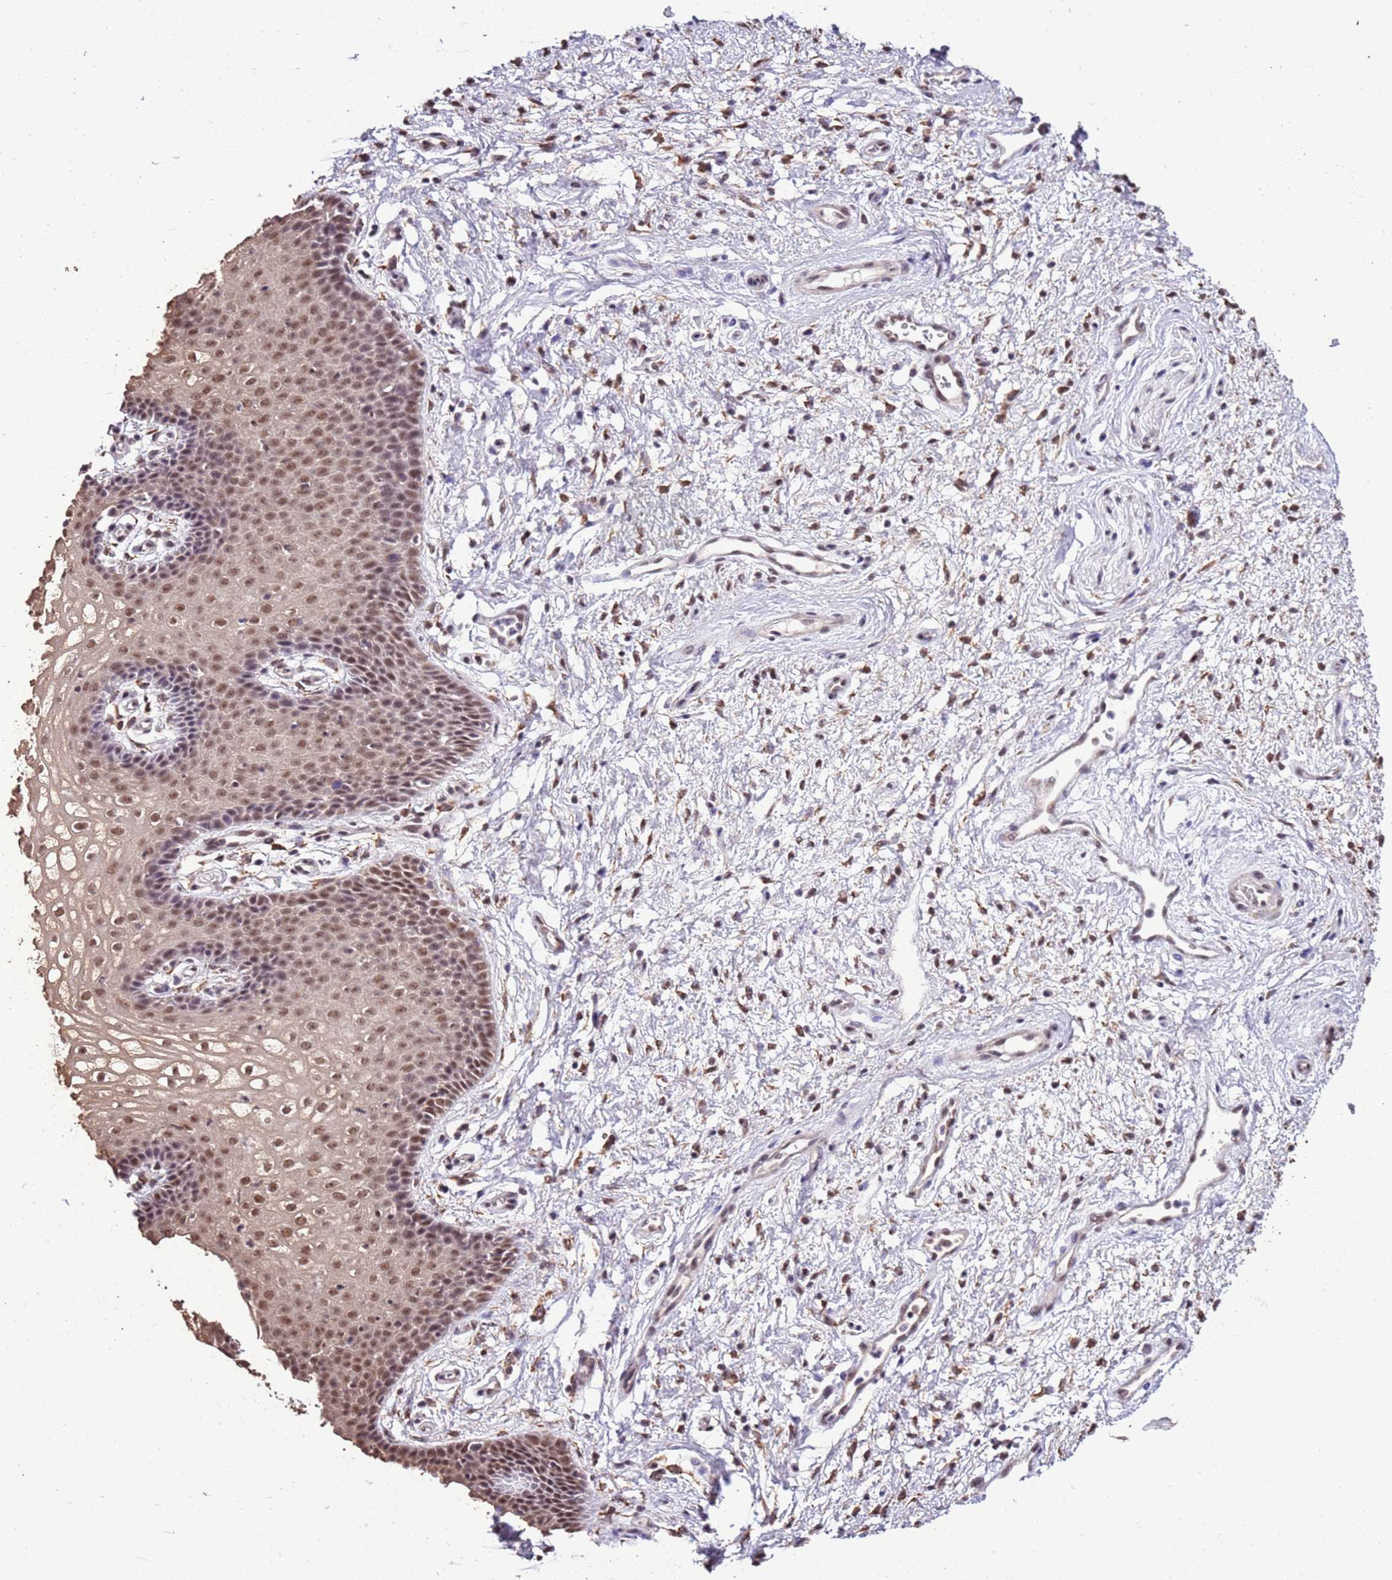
{"staining": {"intensity": "moderate", "quantity": ">75%", "location": "nuclear"}, "tissue": "vagina", "cell_type": "Squamous epithelial cells", "image_type": "normal", "snomed": [{"axis": "morphology", "description": "Normal tissue, NOS"}, {"axis": "topography", "description": "Vagina"}], "caption": "Immunohistochemistry (IHC) (DAB) staining of unremarkable vagina reveals moderate nuclear protein positivity in approximately >75% of squamous epithelial cells.", "gene": "AKAP8L", "patient": {"sex": "female", "age": 34}}